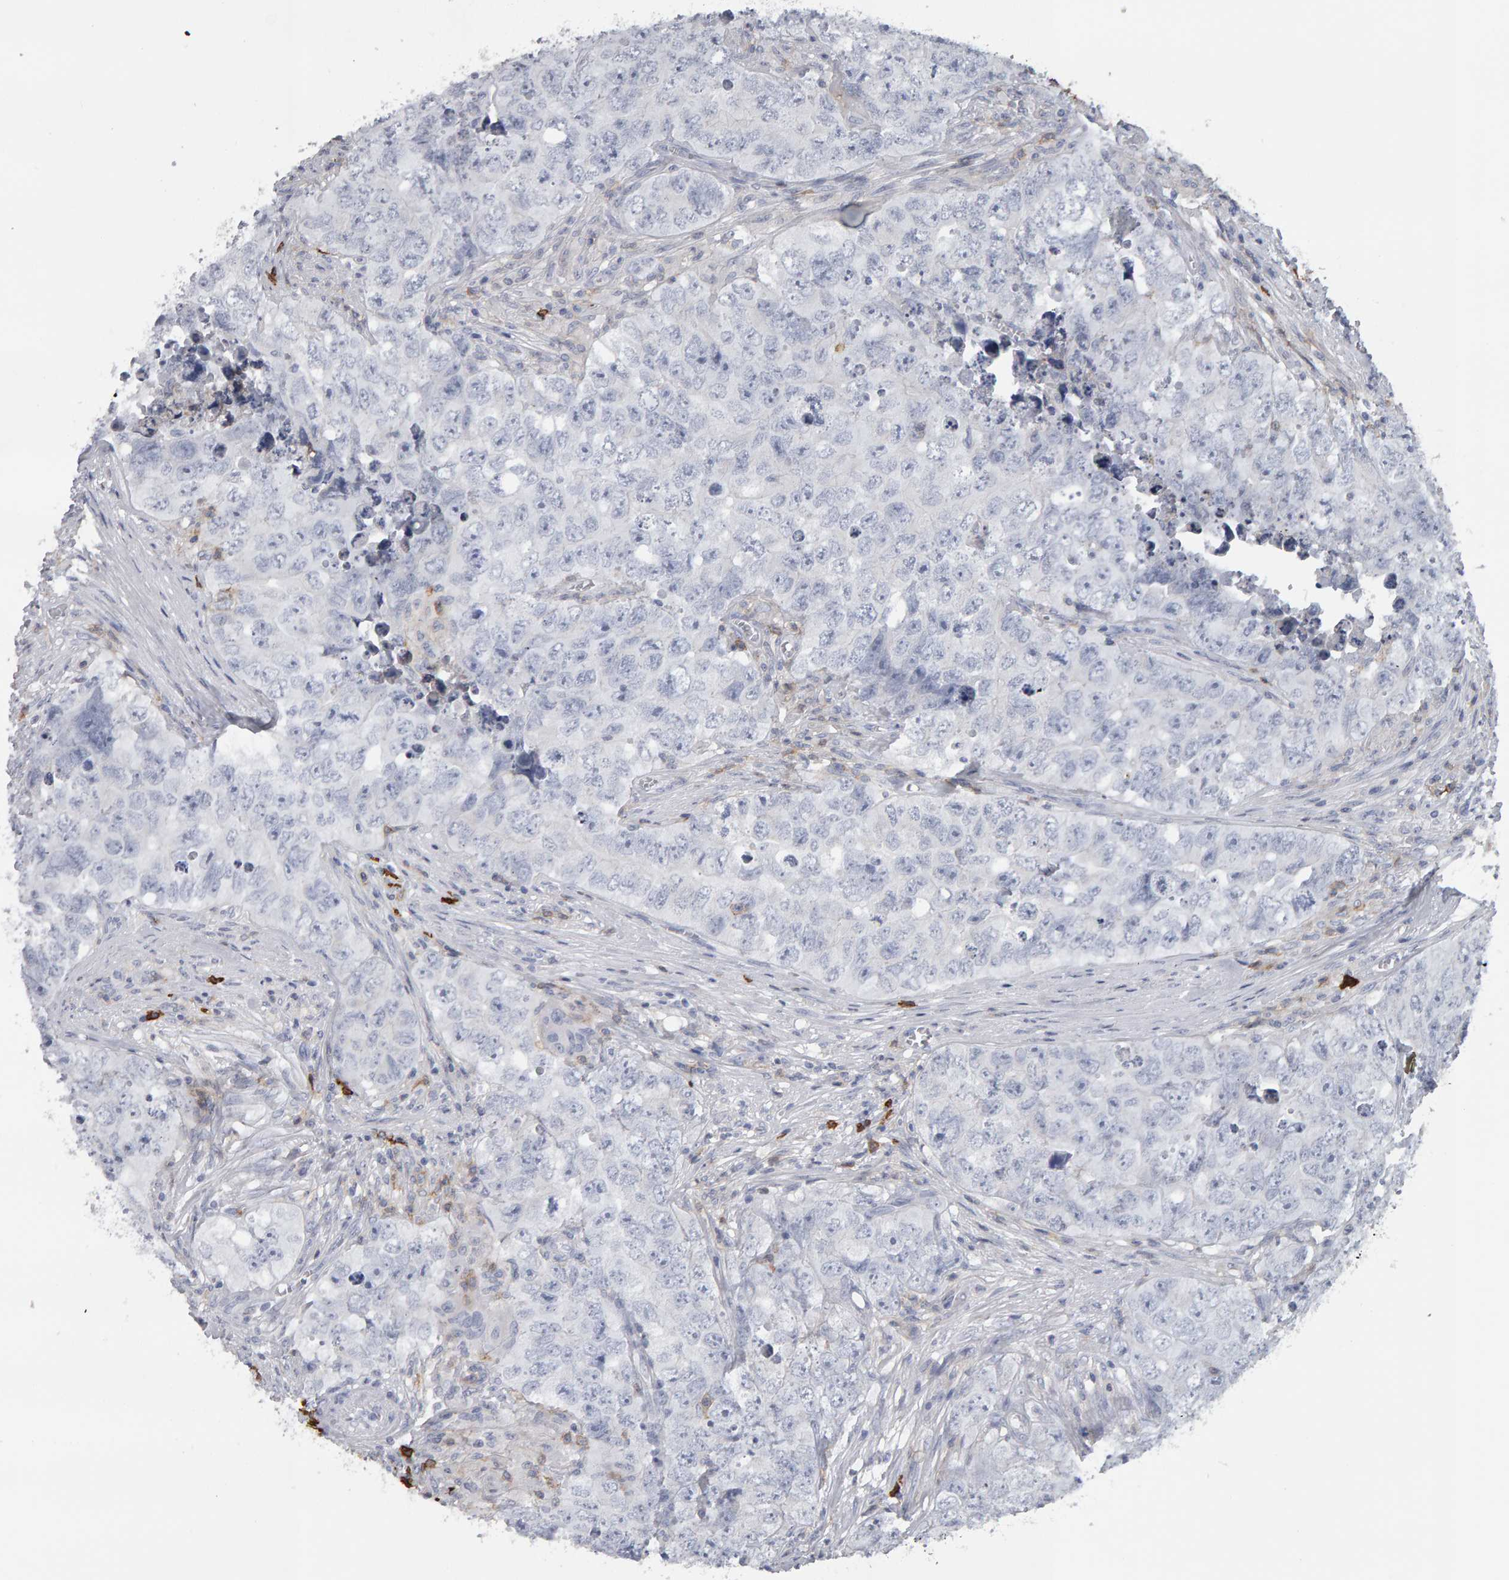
{"staining": {"intensity": "negative", "quantity": "none", "location": "none"}, "tissue": "testis cancer", "cell_type": "Tumor cells", "image_type": "cancer", "snomed": [{"axis": "morphology", "description": "Seminoma, NOS"}, {"axis": "morphology", "description": "Carcinoma, Embryonal, NOS"}, {"axis": "topography", "description": "Testis"}], "caption": "A photomicrograph of human testis seminoma is negative for staining in tumor cells.", "gene": "CD38", "patient": {"sex": "male", "age": 43}}